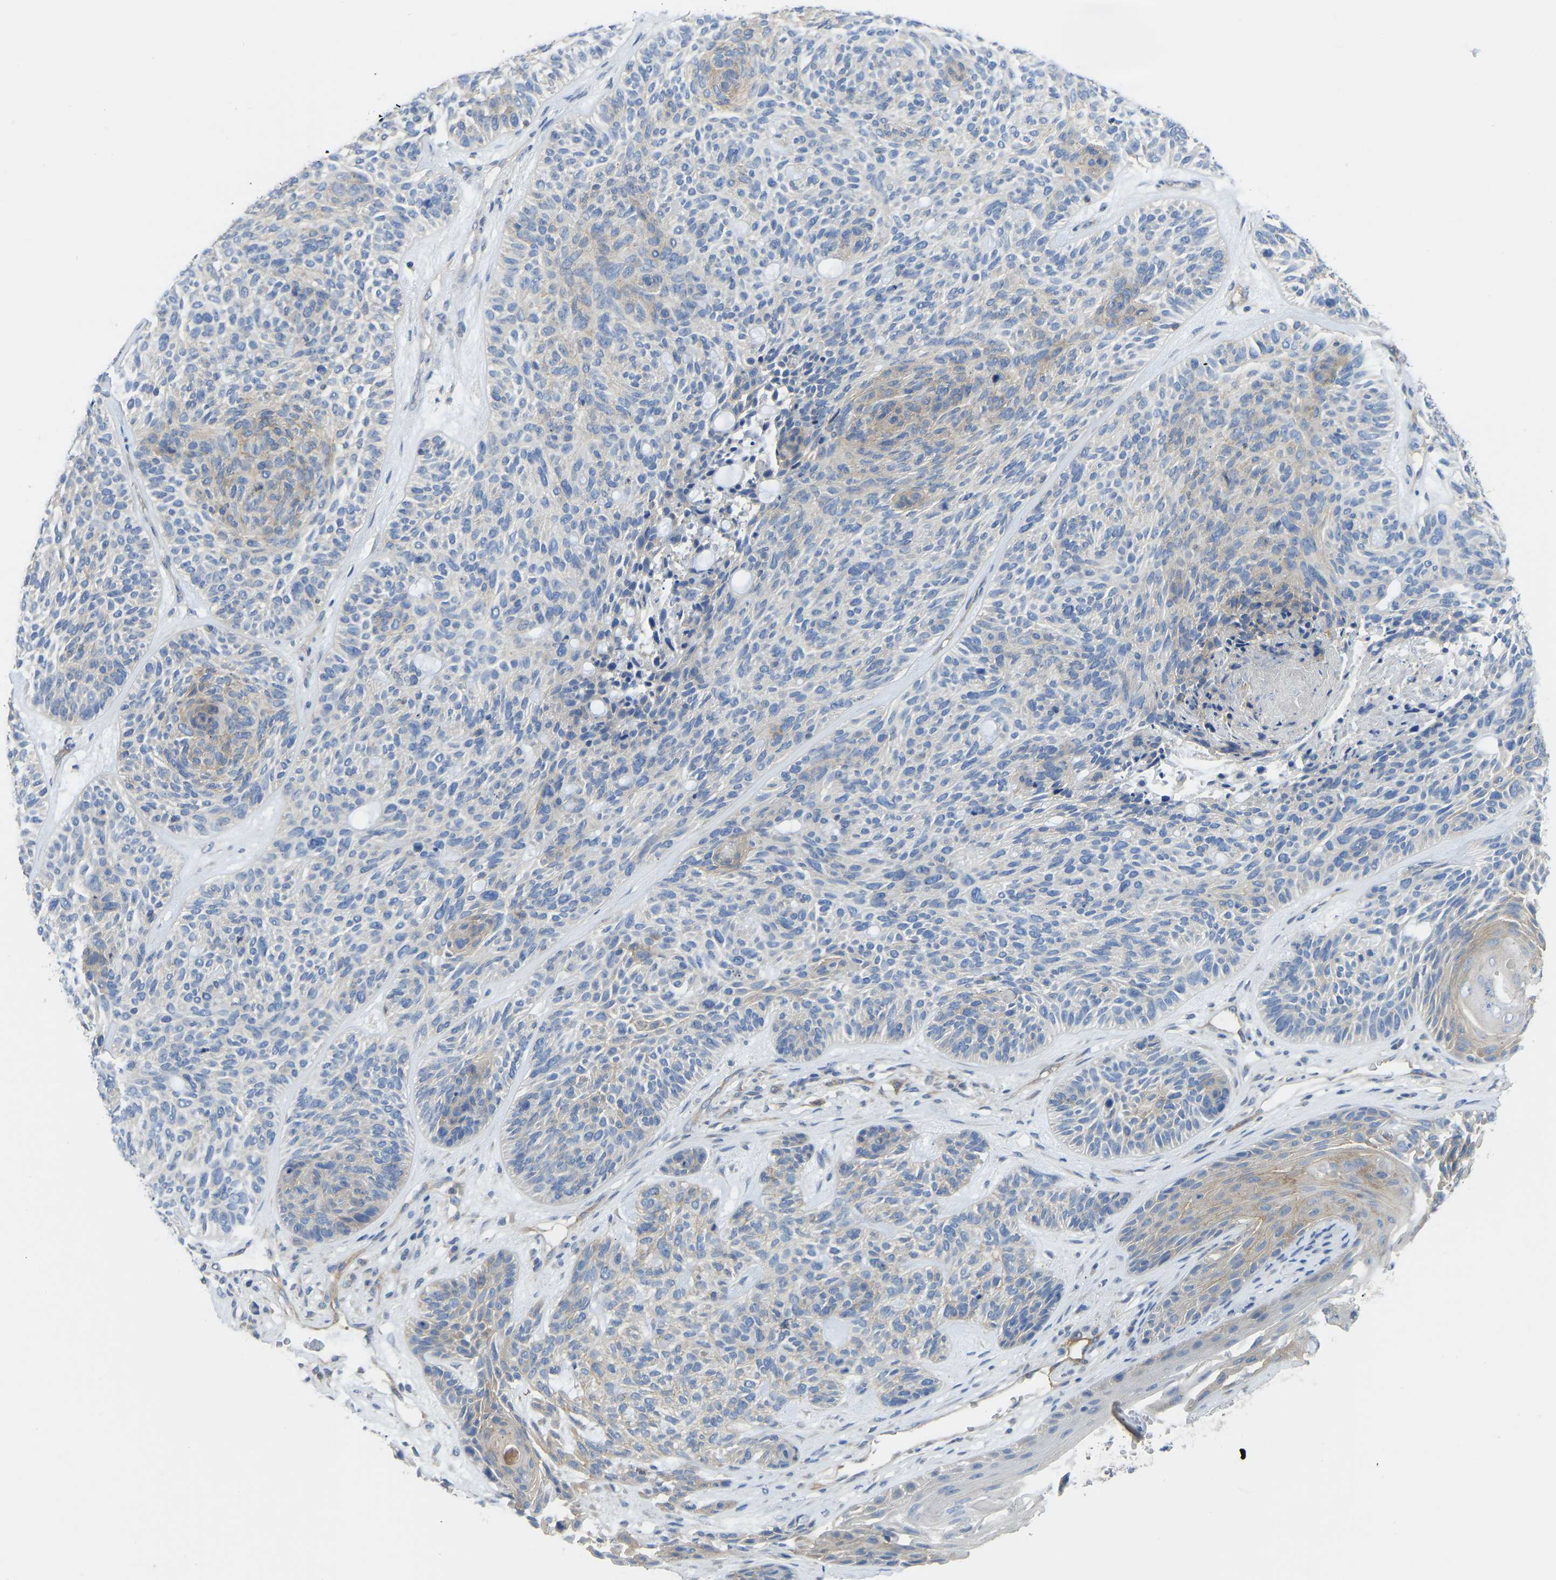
{"staining": {"intensity": "weak", "quantity": "<25%", "location": "cytoplasmic/membranous"}, "tissue": "skin cancer", "cell_type": "Tumor cells", "image_type": "cancer", "snomed": [{"axis": "morphology", "description": "Basal cell carcinoma"}, {"axis": "topography", "description": "Skin"}], "caption": "Photomicrograph shows no significant protein expression in tumor cells of skin cancer. (DAB (3,3'-diaminobenzidine) IHC with hematoxylin counter stain).", "gene": "PPP3CA", "patient": {"sex": "male", "age": 55}}